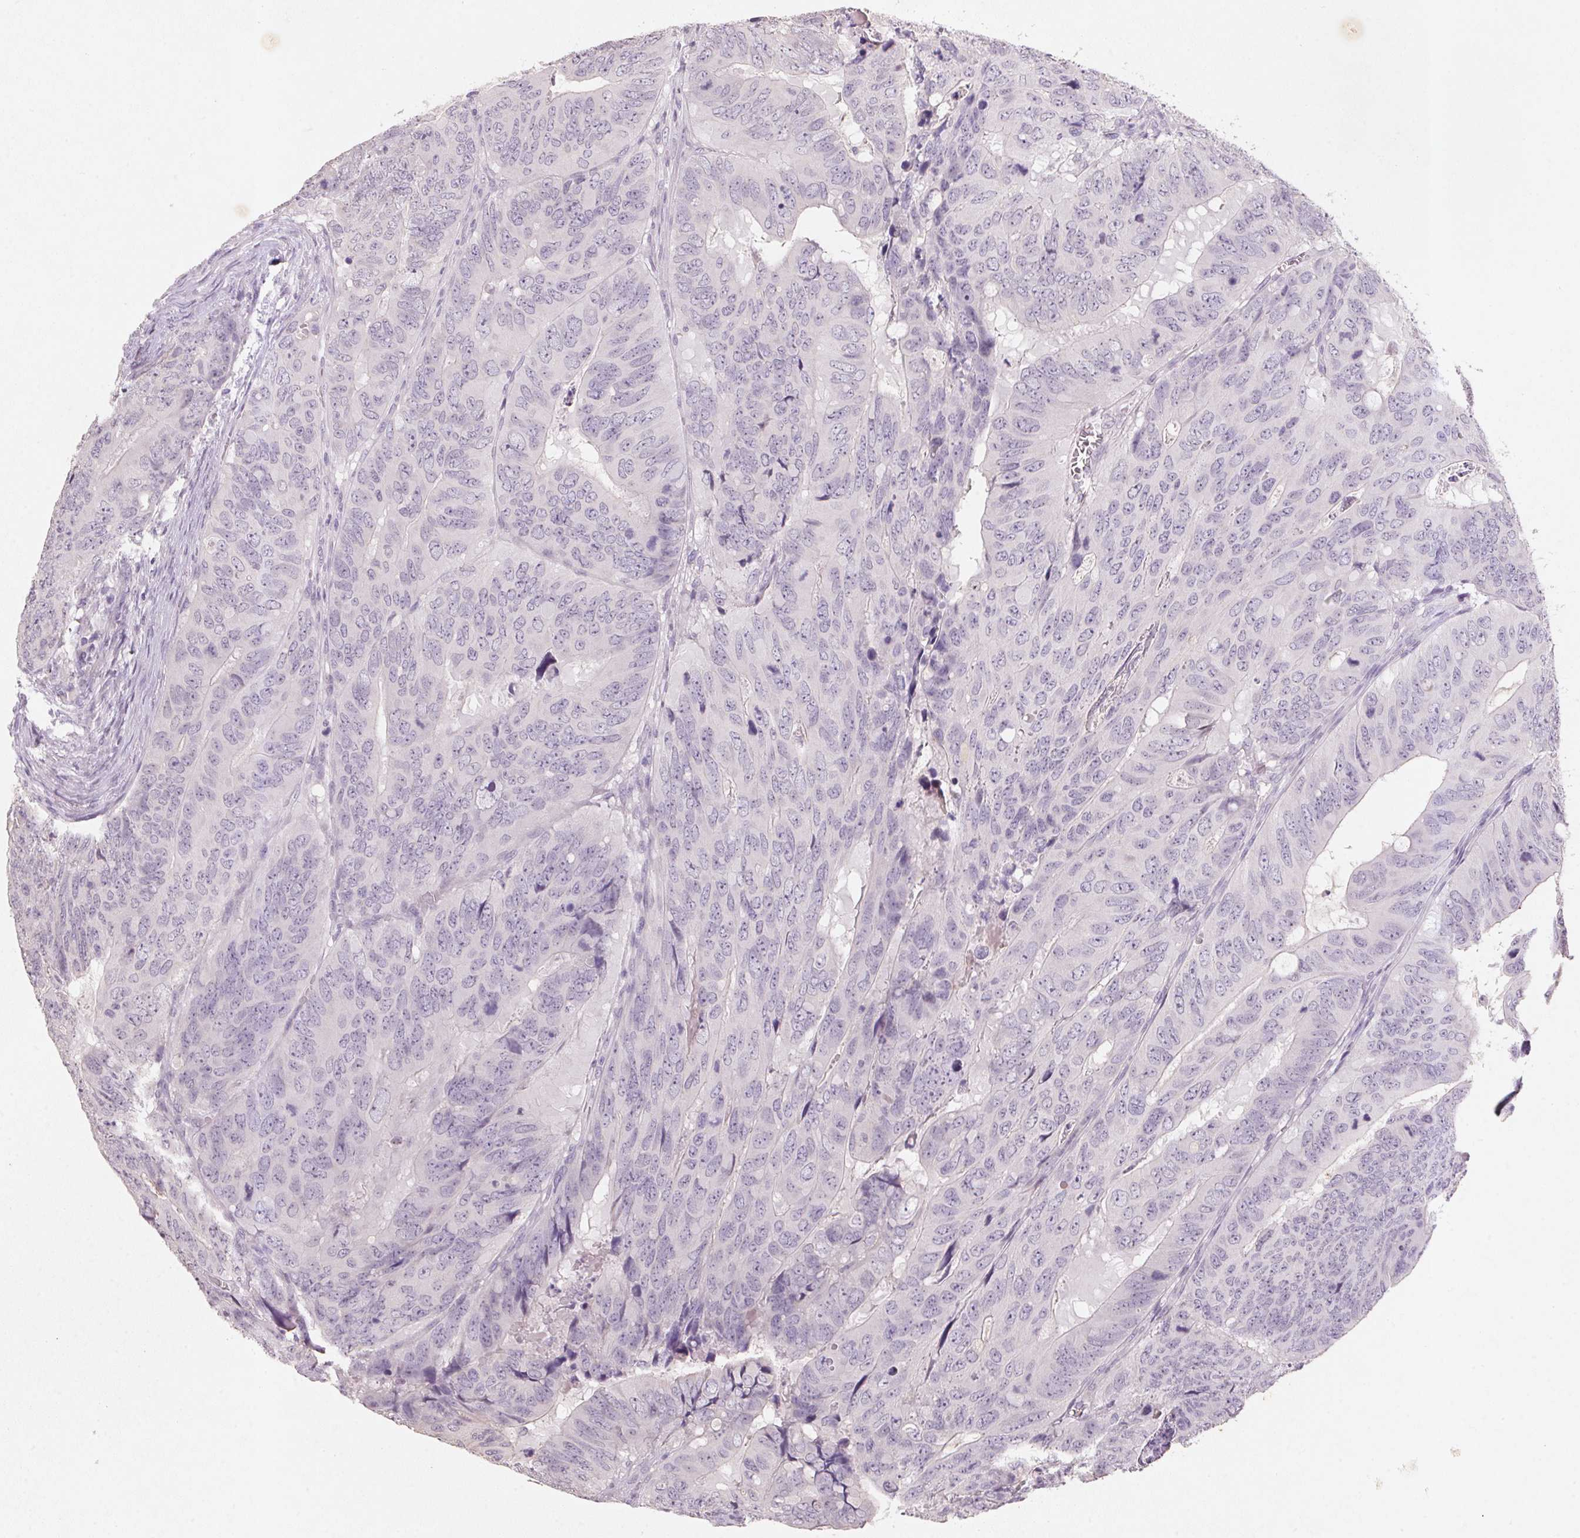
{"staining": {"intensity": "negative", "quantity": "none", "location": "none"}, "tissue": "colorectal cancer", "cell_type": "Tumor cells", "image_type": "cancer", "snomed": [{"axis": "morphology", "description": "Adenocarcinoma, NOS"}, {"axis": "topography", "description": "Colon"}], "caption": "Immunohistochemical staining of colorectal adenocarcinoma reveals no significant expression in tumor cells.", "gene": "CXCL5", "patient": {"sex": "male", "age": 79}}